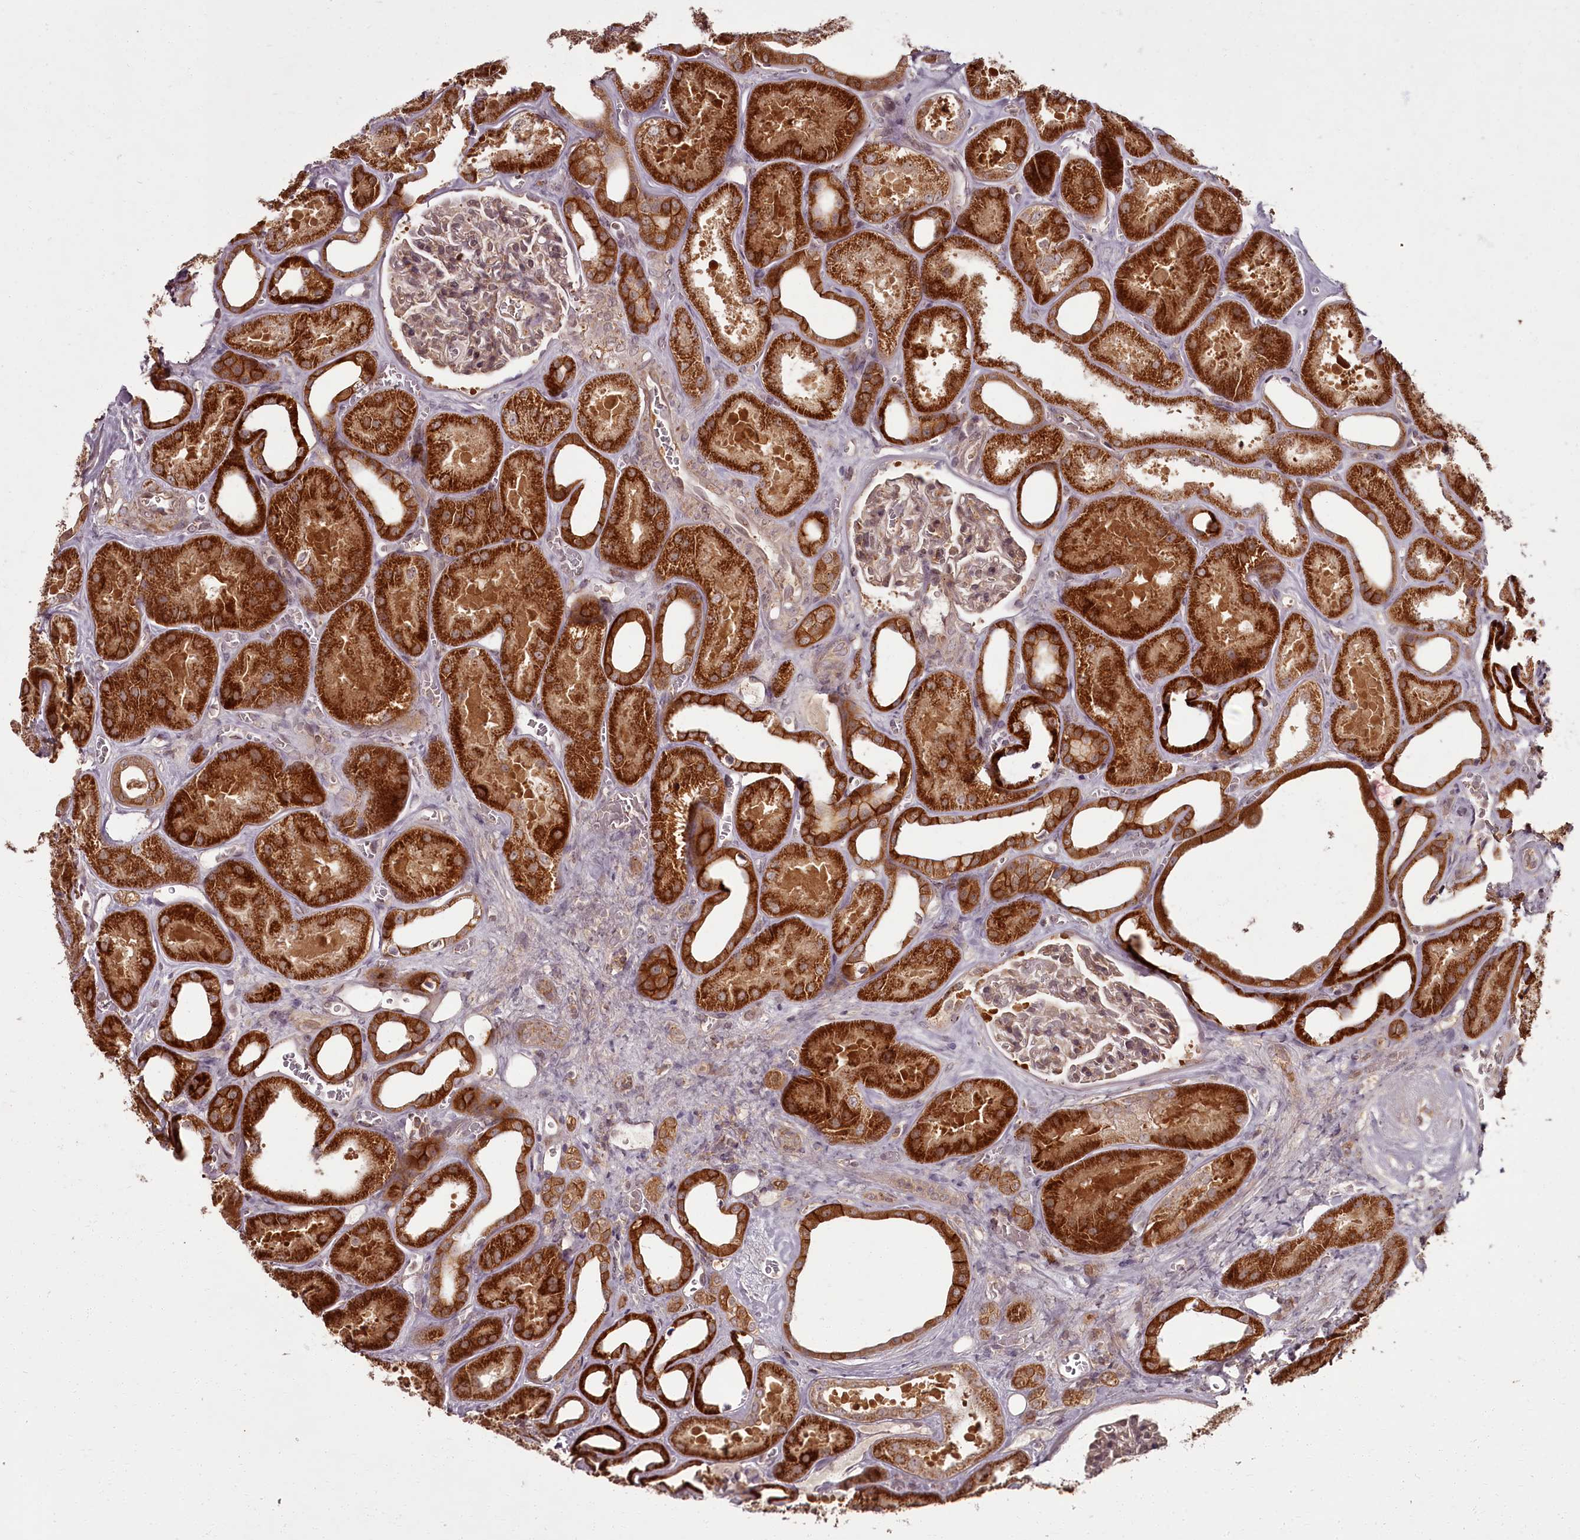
{"staining": {"intensity": "weak", "quantity": ">75%", "location": "cytoplasmic/membranous"}, "tissue": "kidney", "cell_type": "Cells in glomeruli", "image_type": "normal", "snomed": [{"axis": "morphology", "description": "Normal tissue, NOS"}, {"axis": "morphology", "description": "Adenocarcinoma, NOS"}, {"axis": "topography", "description": "Kidney"}], "caption": "This photomicrograph displays immunohistochemistry staining of normal human kidney, with low weak cytoplasmic/membranous staining in approximately >75% of cells in glomeruli.", "gene": "PCBP2", "patient": {"sex": "female", "age": 68}}